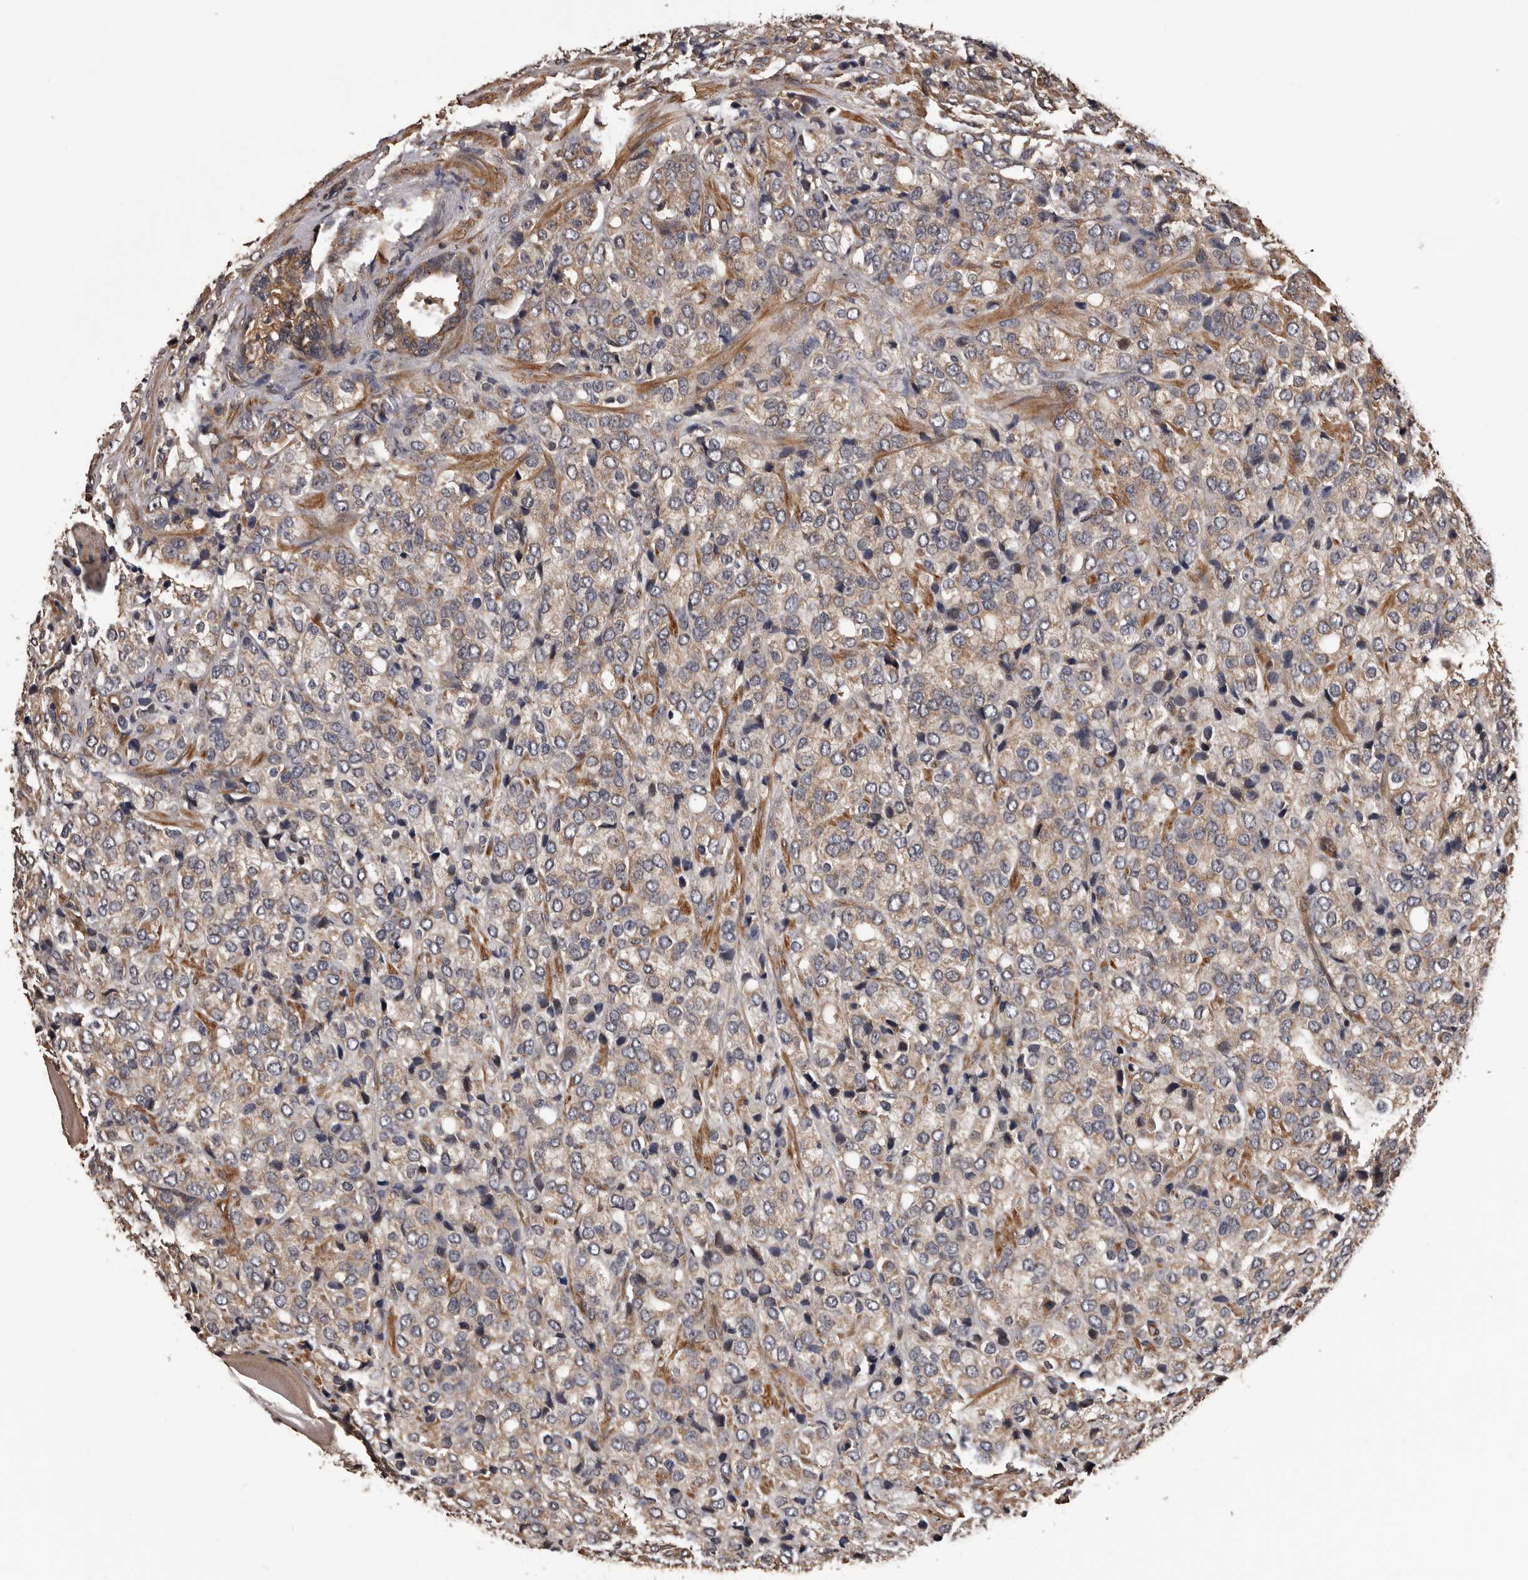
{"staining": {"intensity": "weak", "quantity": ">75%", "location": "cytoplasmic/membranous"}, "tissue": "prostate cancer", "cell_type": "Tumor cells", "image_type": "cancer", "snomed": [{"axis": "morphology", "description": "Adenocarcinoma, Medium grade"}, {"axis": "topography", "description": "Prostate"}], "caption": "A low amount of weak cytoplasmic/membranous positivity is present in approximately >75% of tumor cells in medium-grade adenocarcinoma (prostate) tissue.", "gene": "ADAMTS2", "patient": {"sex": "male", "age": 70}}